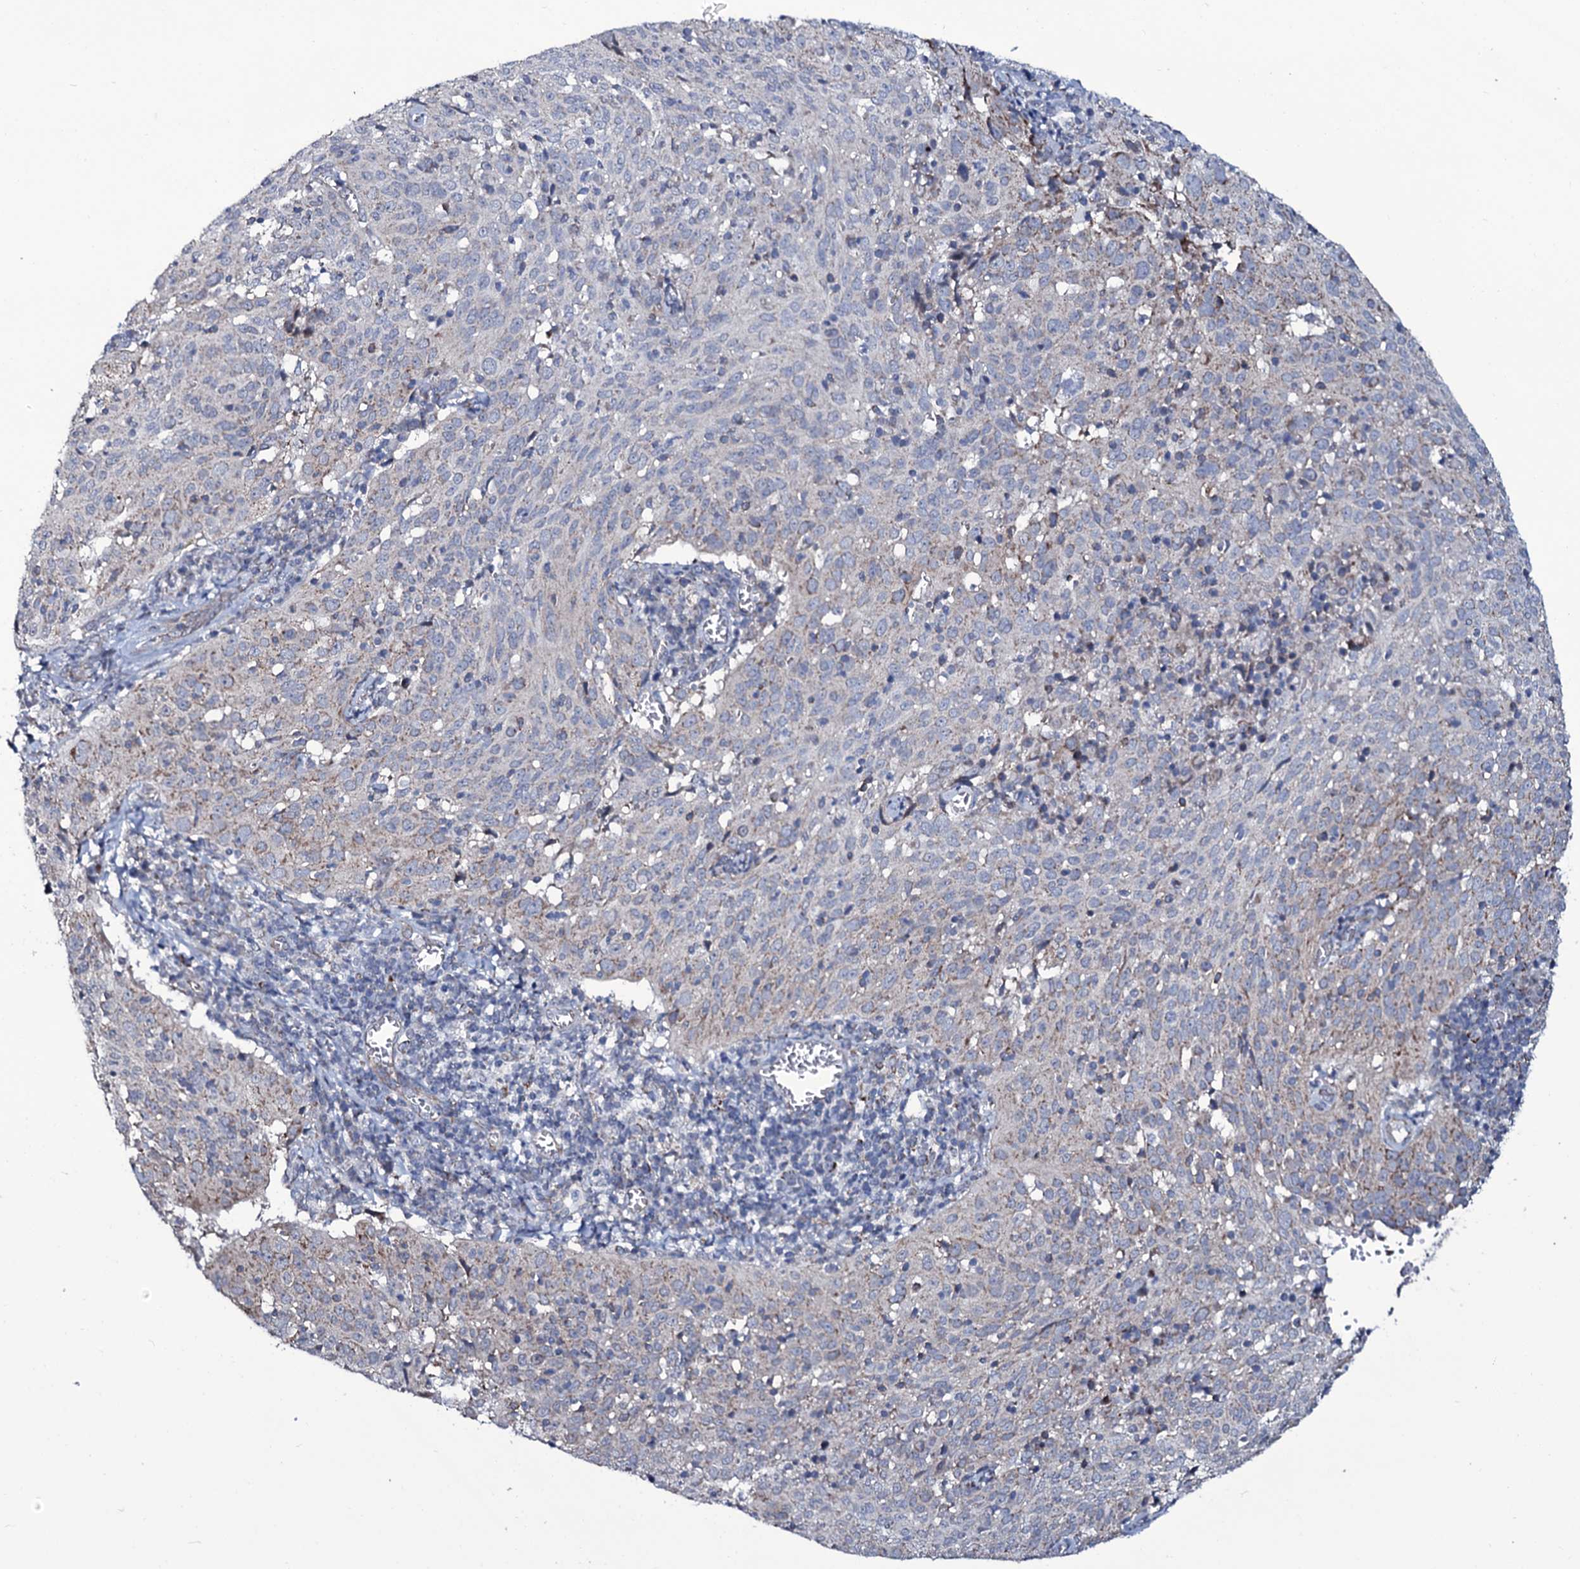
{"staining": {"intensity": "weak", "quantity": "<25%", "location": "cytoplasmic/membranous"}, "tissue": "cervical cancer", "cell_type": "Tumor cells", "image_type": "cancer", "snomed": [{"axis": "morphology", "description": "Squamous cell carcinoma, NOS"}, {"axis": "topography", "description": "Cervix"}], "caption": "This is an immunohistochemistry (IHC) histopathology image of cervical cancer (squamous cell carcinoma). There is no expression in tumor cells.", "gene": "WIPF3", "patient": {"sex": "female", "age": 31}}